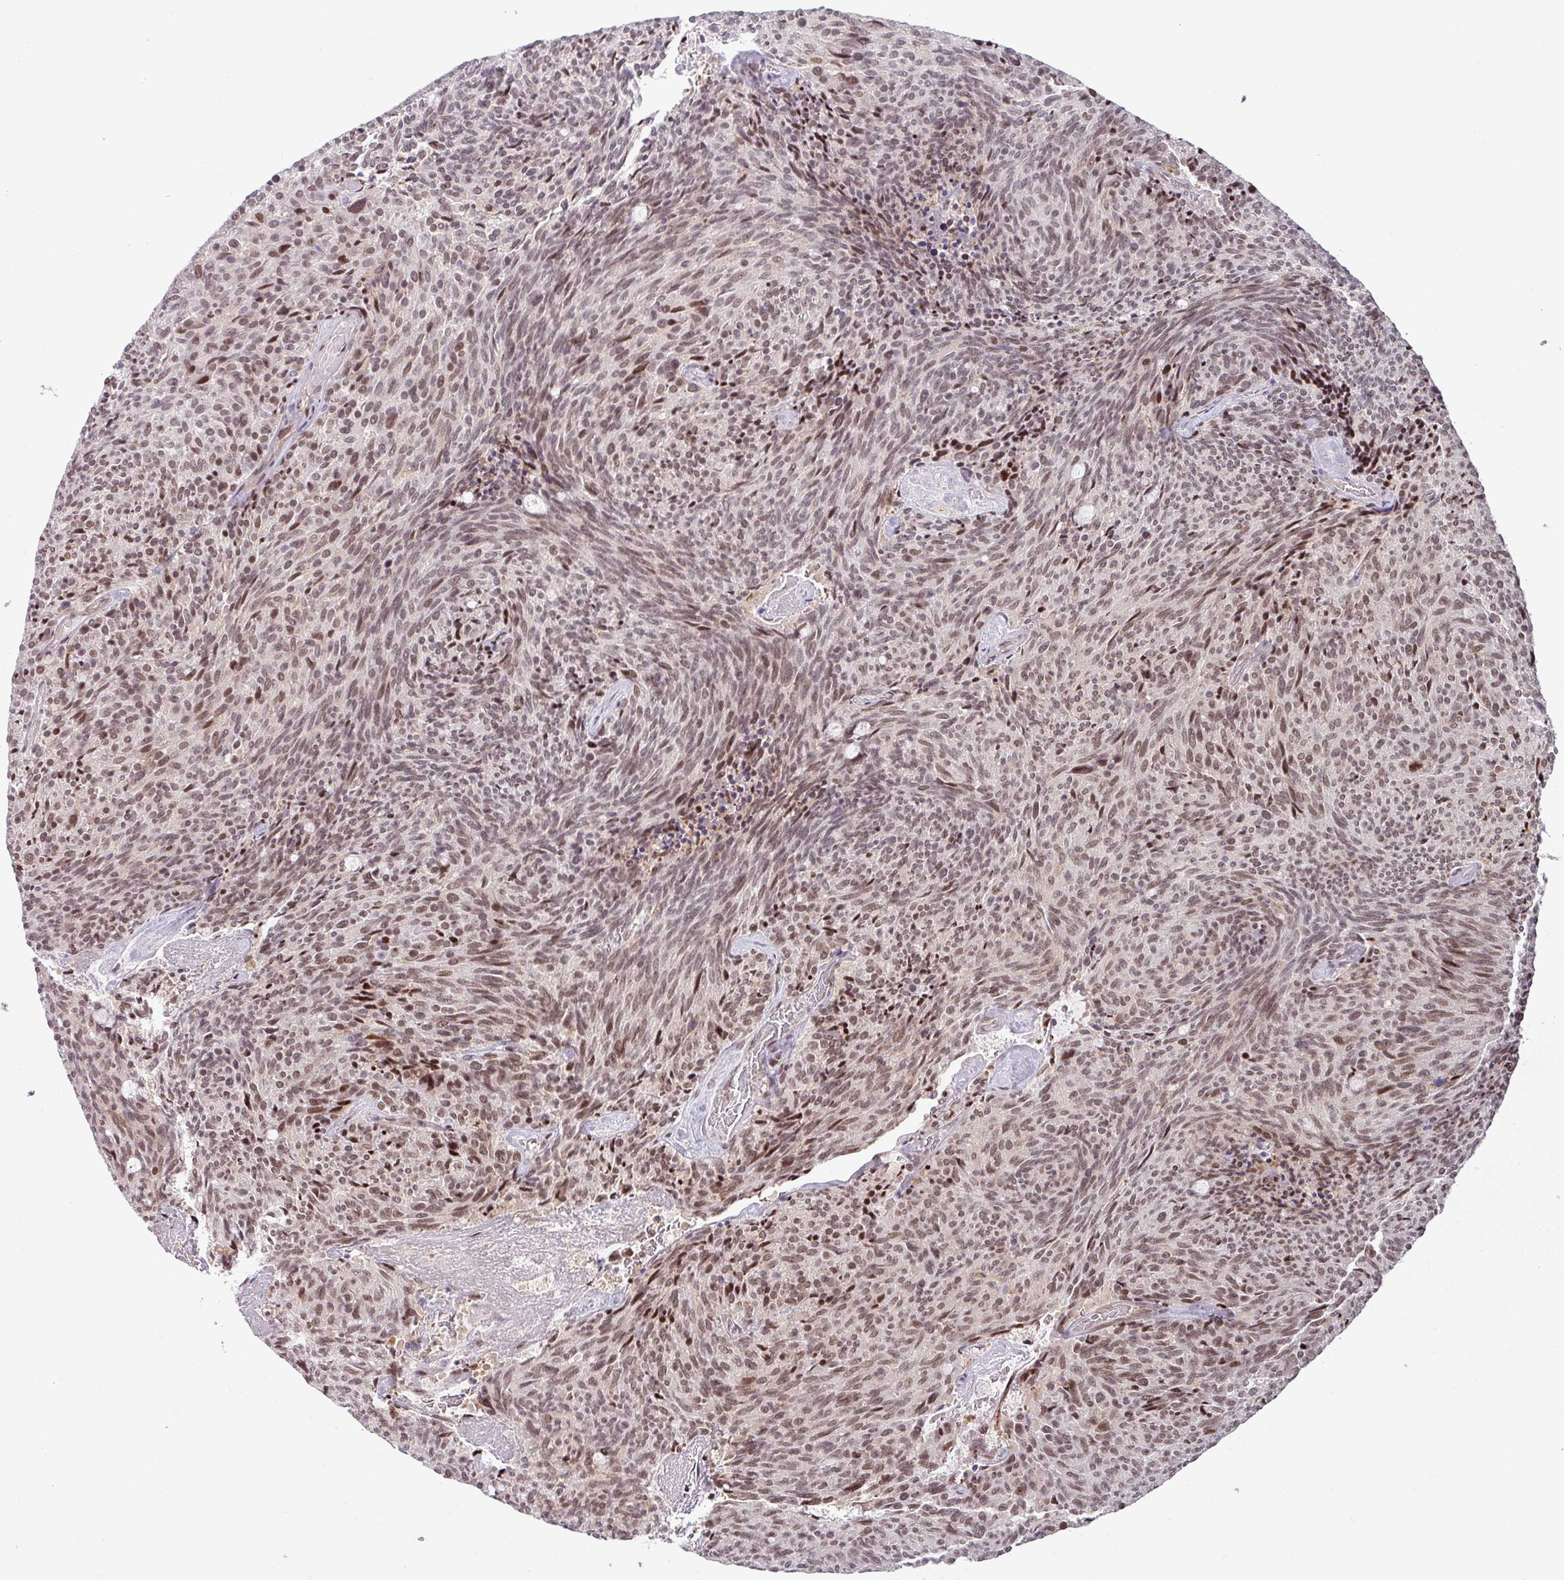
{"staining": {"intensity": "moderate", "quantity": ">75%", "location": "nuclear"}, "tissue": "carcinoid", "cell_type": "Tumor cells", "image_type": "cancer", "snomed": [{"axis": "morphology", "description": "Carcinoid, malignant, NOS"}, {"axis": "topography", "description": "Pancreas"}], "caption": "Protein positivity by immunohistochemistry (IHC) demonstrates moderate nuclear staining in approximately >75% of tumor cells in carcinoid. The protein of interest is shown in brown color, while the nuclei are stained blue.", "gene": "PTPN20", "patient": {"sex": "female", "age": 54}}